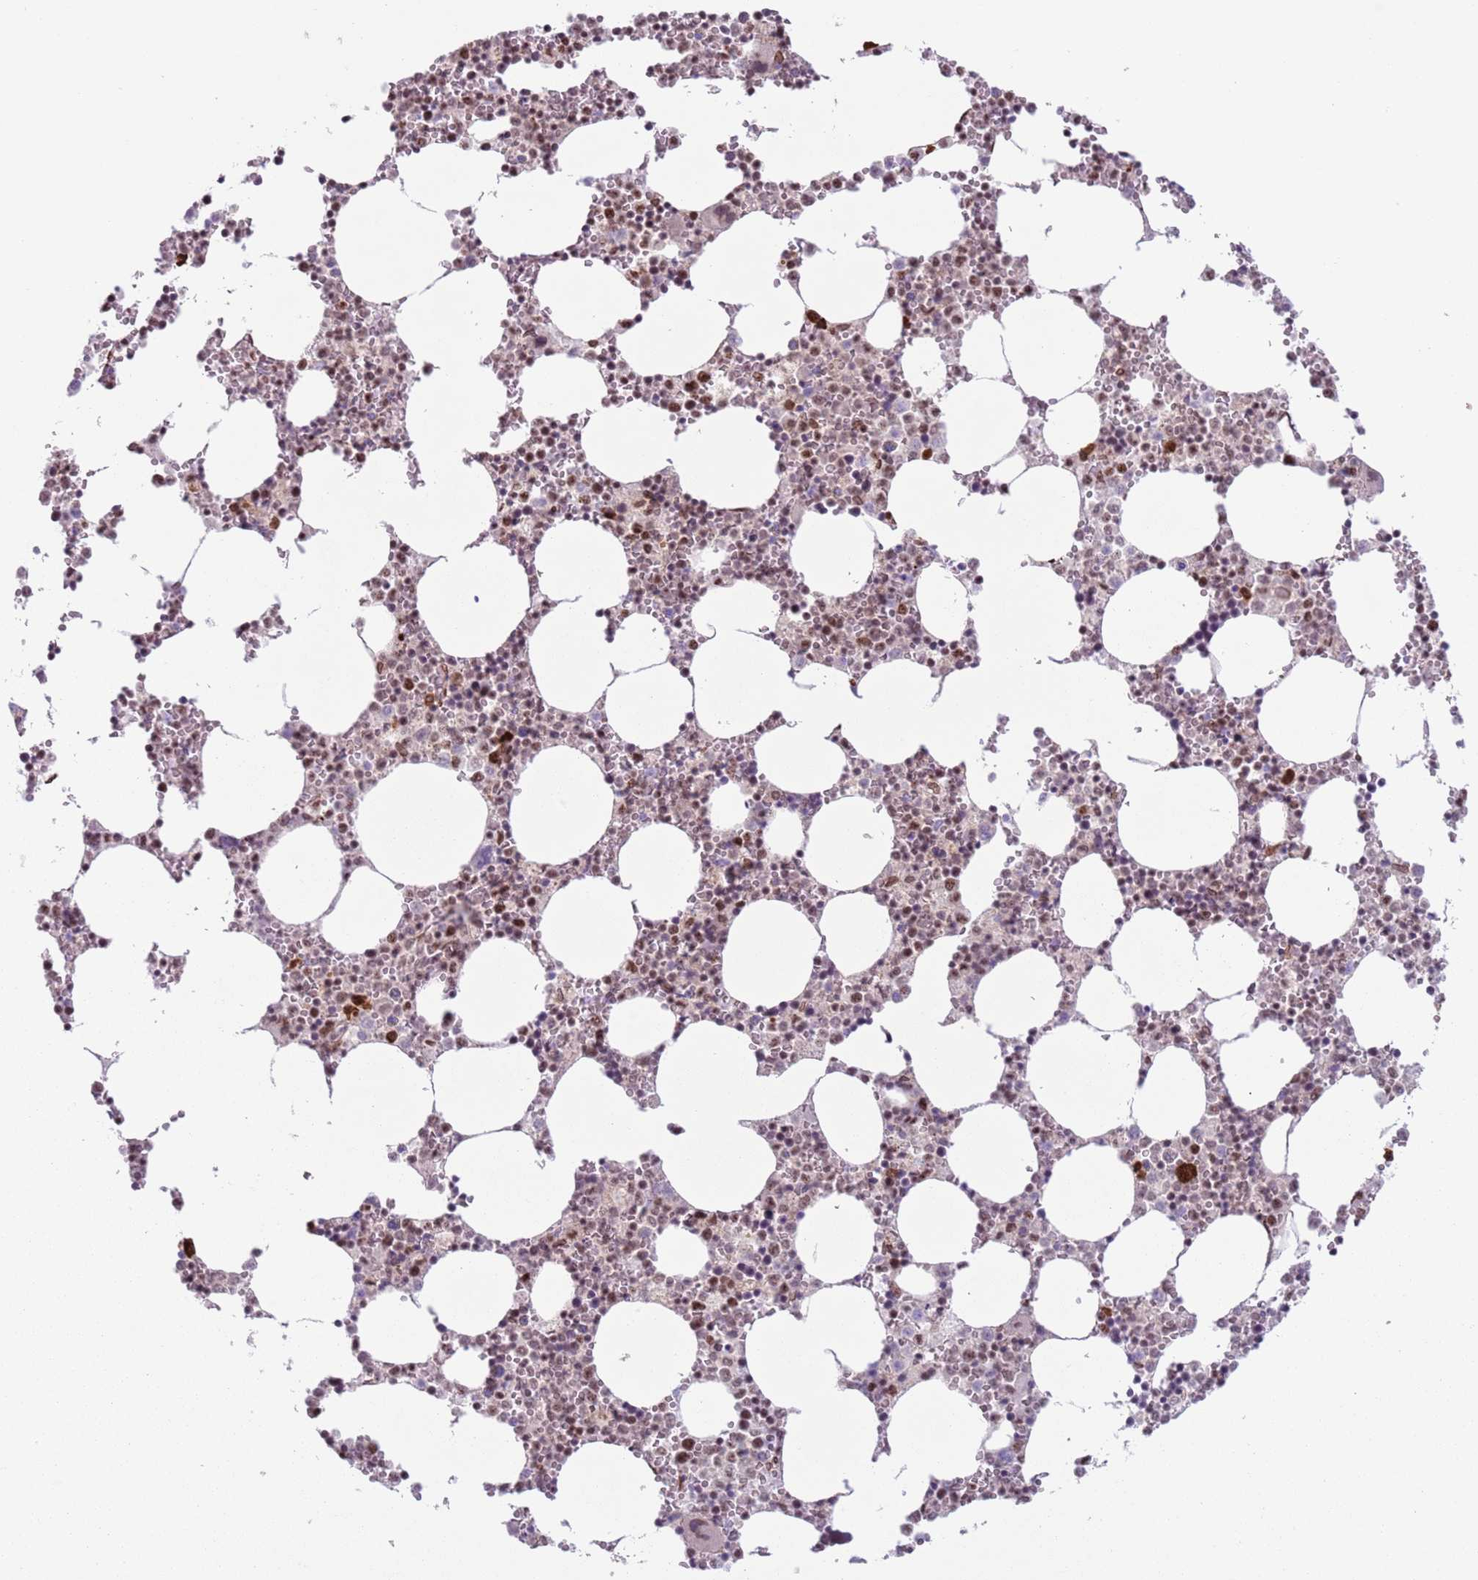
{"staining": {"intensity": "moderate", "quantity": "25%-75%", "location": "cytoplasmic/membranous,nuclear"}, "tissue": "bone marrow", "cell_type": "Hematopoietic cells", "image_type": "normal", "snomed": [{"axis": "morphology", "description": "Normal tissue, NOS"}, {"axis": "topography", "description": "Bone marrow"}], "caption": "This image exhibits unremarkable bone marrow stained with immunohistochemistry to label a protein in brown. The cytoplasmic/membranous,nuclear of hematopoietic cells show moderate positivity for the protein. Nuclei are counter-stained blue.", "gene": "SIPA1L3", "patient": {"sex": "female", "age": 64}}